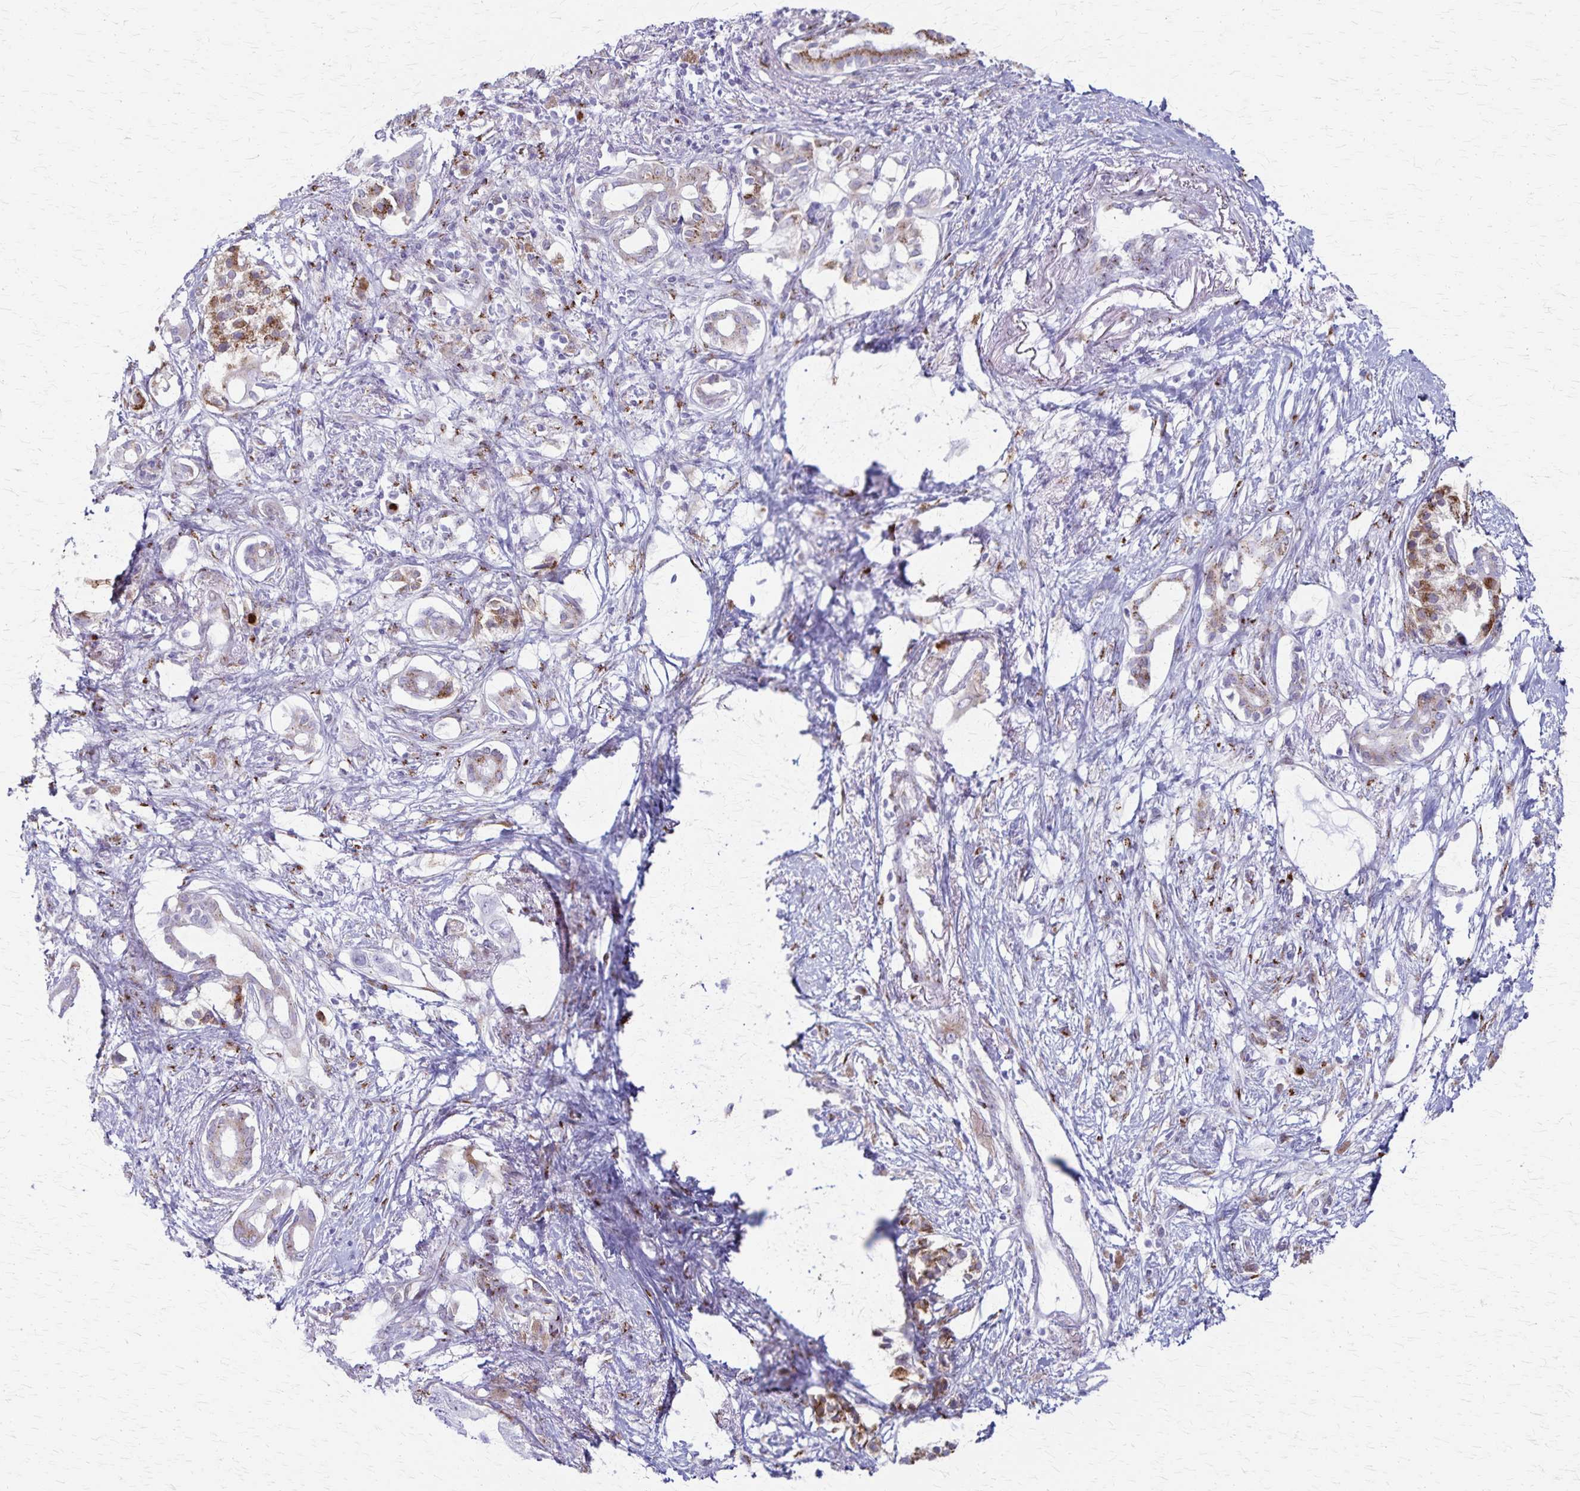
{"staining": {"intensity": "weak", "quantity": "<25%", "location": "cytoplasmic/membranous"}, "tissue": "pancreatic cancer", "cell_type": "Tumor cells", "image_type": "cancer", "snomed": [{"axis": "morphology", "description": "Adenocarcinoma, NOS"}, {"axis": "topography", "description": "Pancreas"}], "caption": "DAB immunohistochemical staining of human pancreatic cancer (adenocarcinoma) displays no significant positivity in tumor cells. (DAB immunohistochemistry with hematoxylin counter stain).", "gene": "MCFD2", "patient": {"sex": "female", "age": 63}}